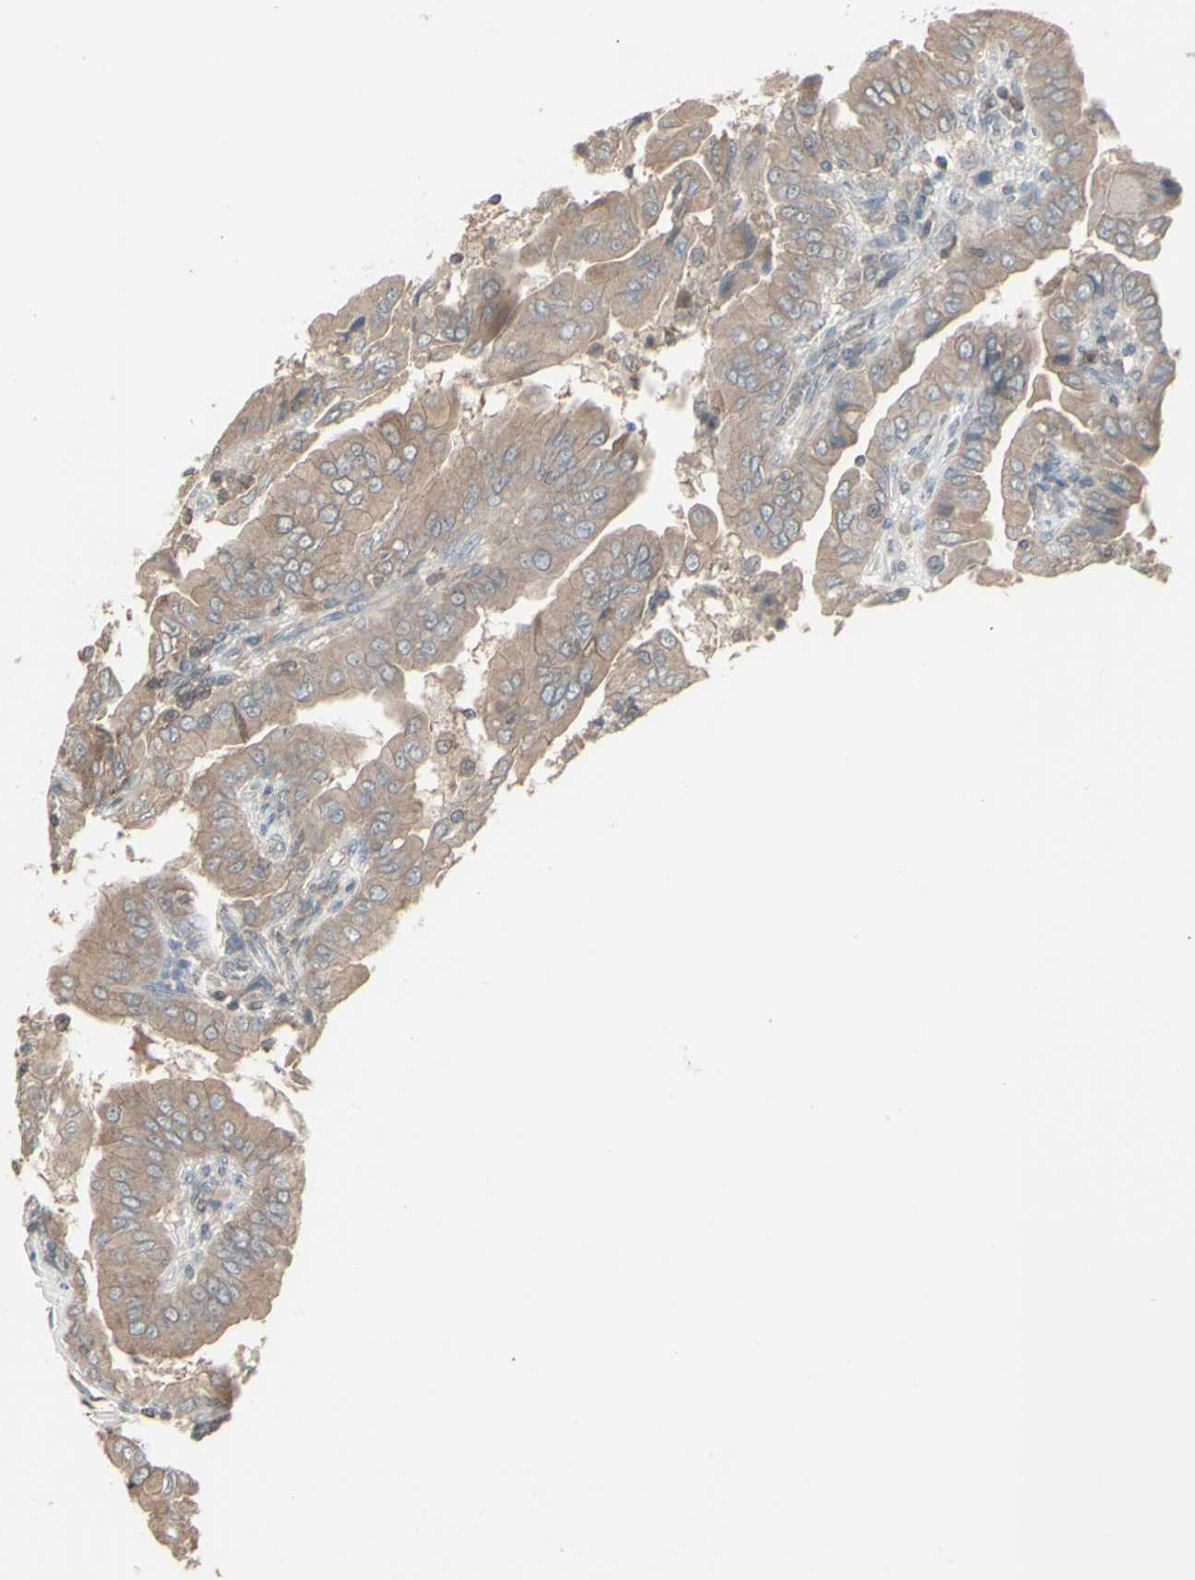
{"staining": {"intensity": "weak", "quantity": ">75%", "location": "cytoplasmic/membranous"}, "tissue": "thyroid cancer", "cell_type": "Tumor cells", "image_type": "cancer", "snomed": [{"axis": "morphology", "description": "Papillary adenocarcinoma, NOS"}, {"axis": "topography", "description": "Thyroid gland"}], "caption": "An IHC image of tumor tissue is shown. Protein staining in brown labels weak cytoplasmic/membranous positivity in thyroid cancer within tumor cells.", "gene": "CSK", "patient": {"sex": "male", "age": 33}}